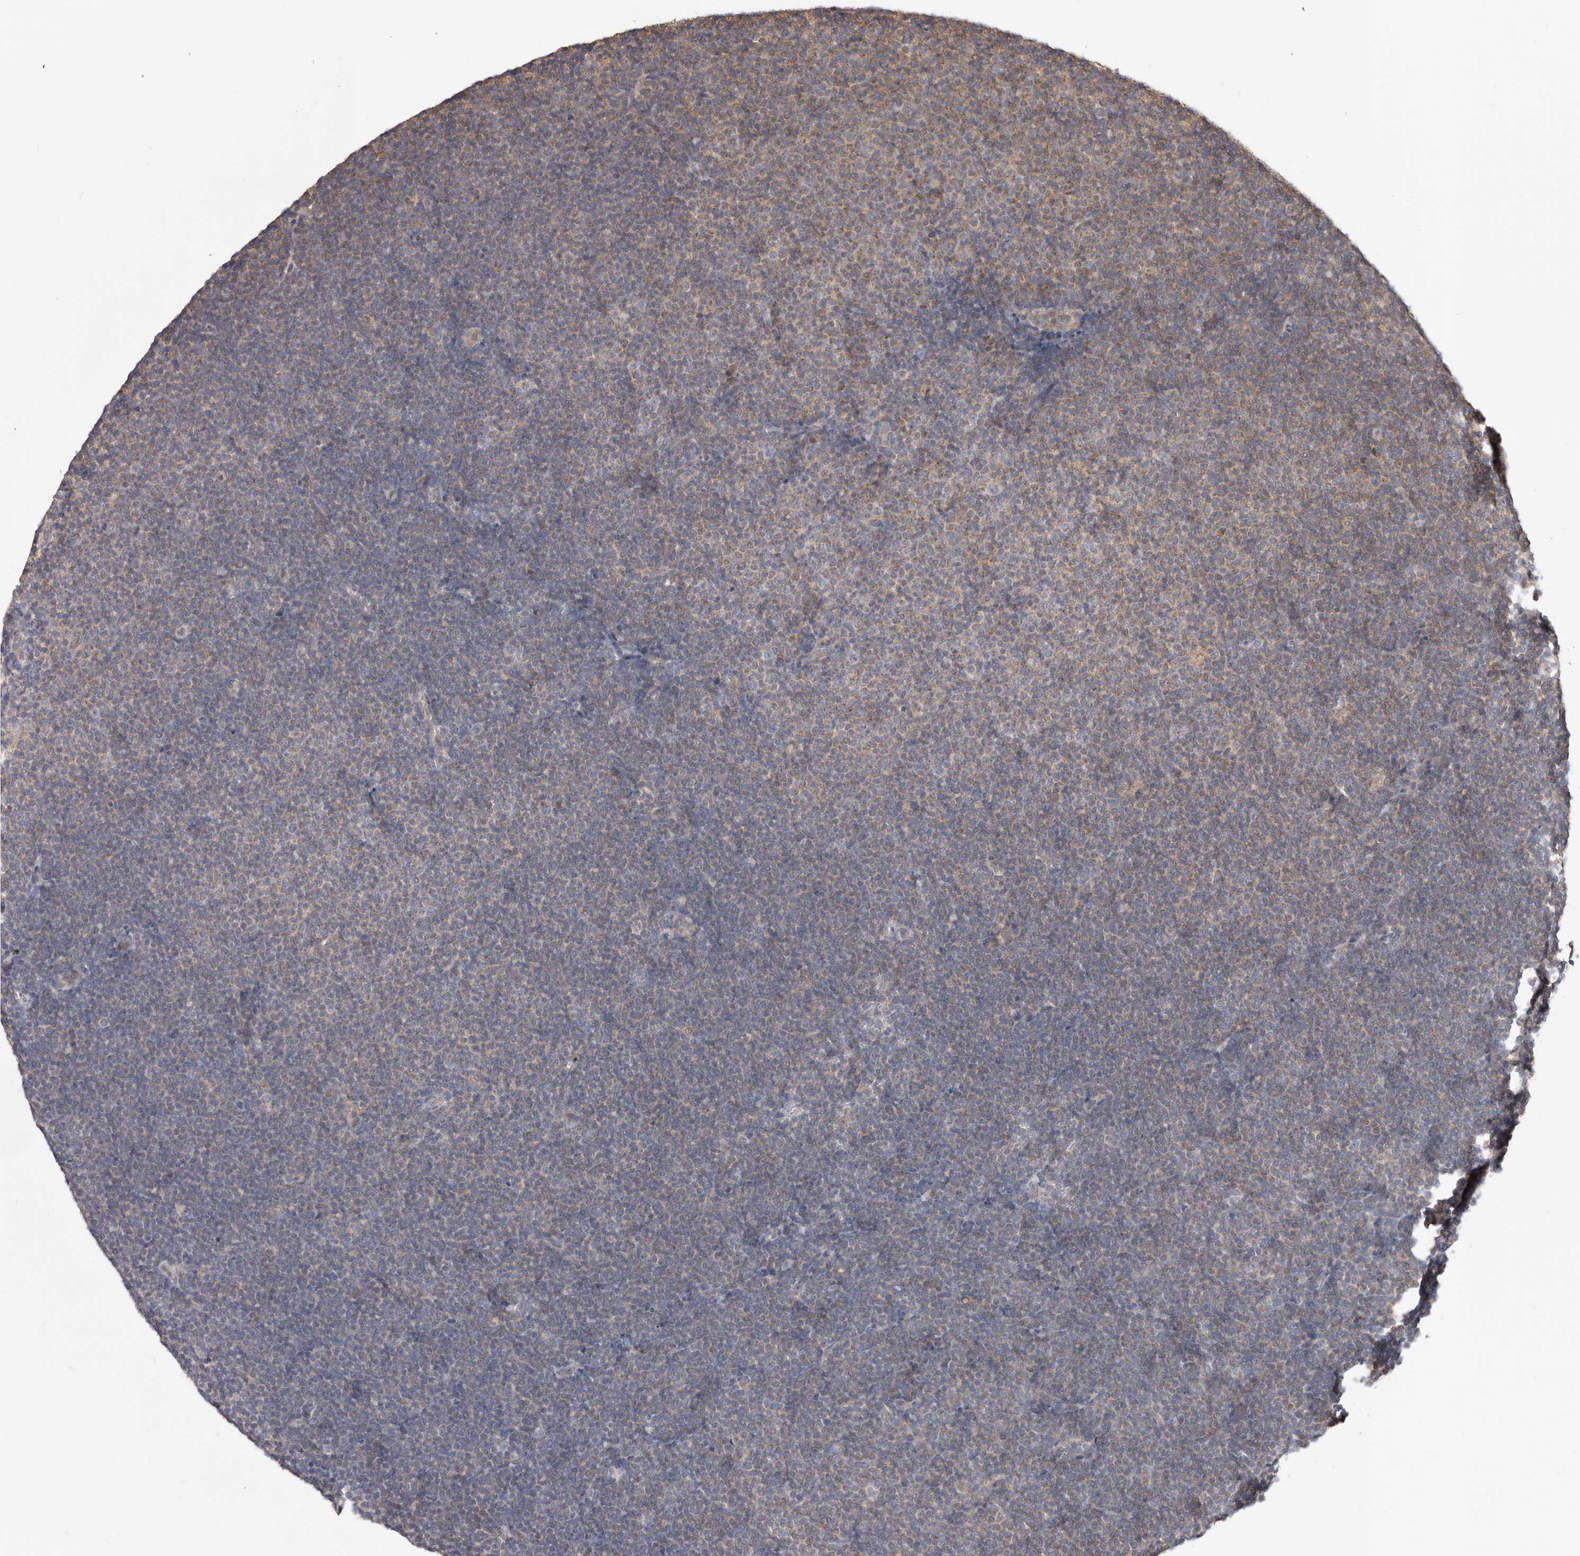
{"staining": {"intensity": "weak", "quantity": "<25%", "location": "cytoplasmic/membranous"}, "tissue": "lymphoma", "cell_type": "Tumor cells", "image_type": "cancer", "snomed": [{"axis": "morphology", "description": "Malignant lymphoma, non-Hodgkin's type, Low grade"}, {"axis": "topography", "description": "Lymph node"}], "caption": "DAB immunohistochemical staining of lymphoma demonstrates no significant staining in tumor cells.", "gene": "LRP6", "patient": {"sex": "female", "age": 53}}